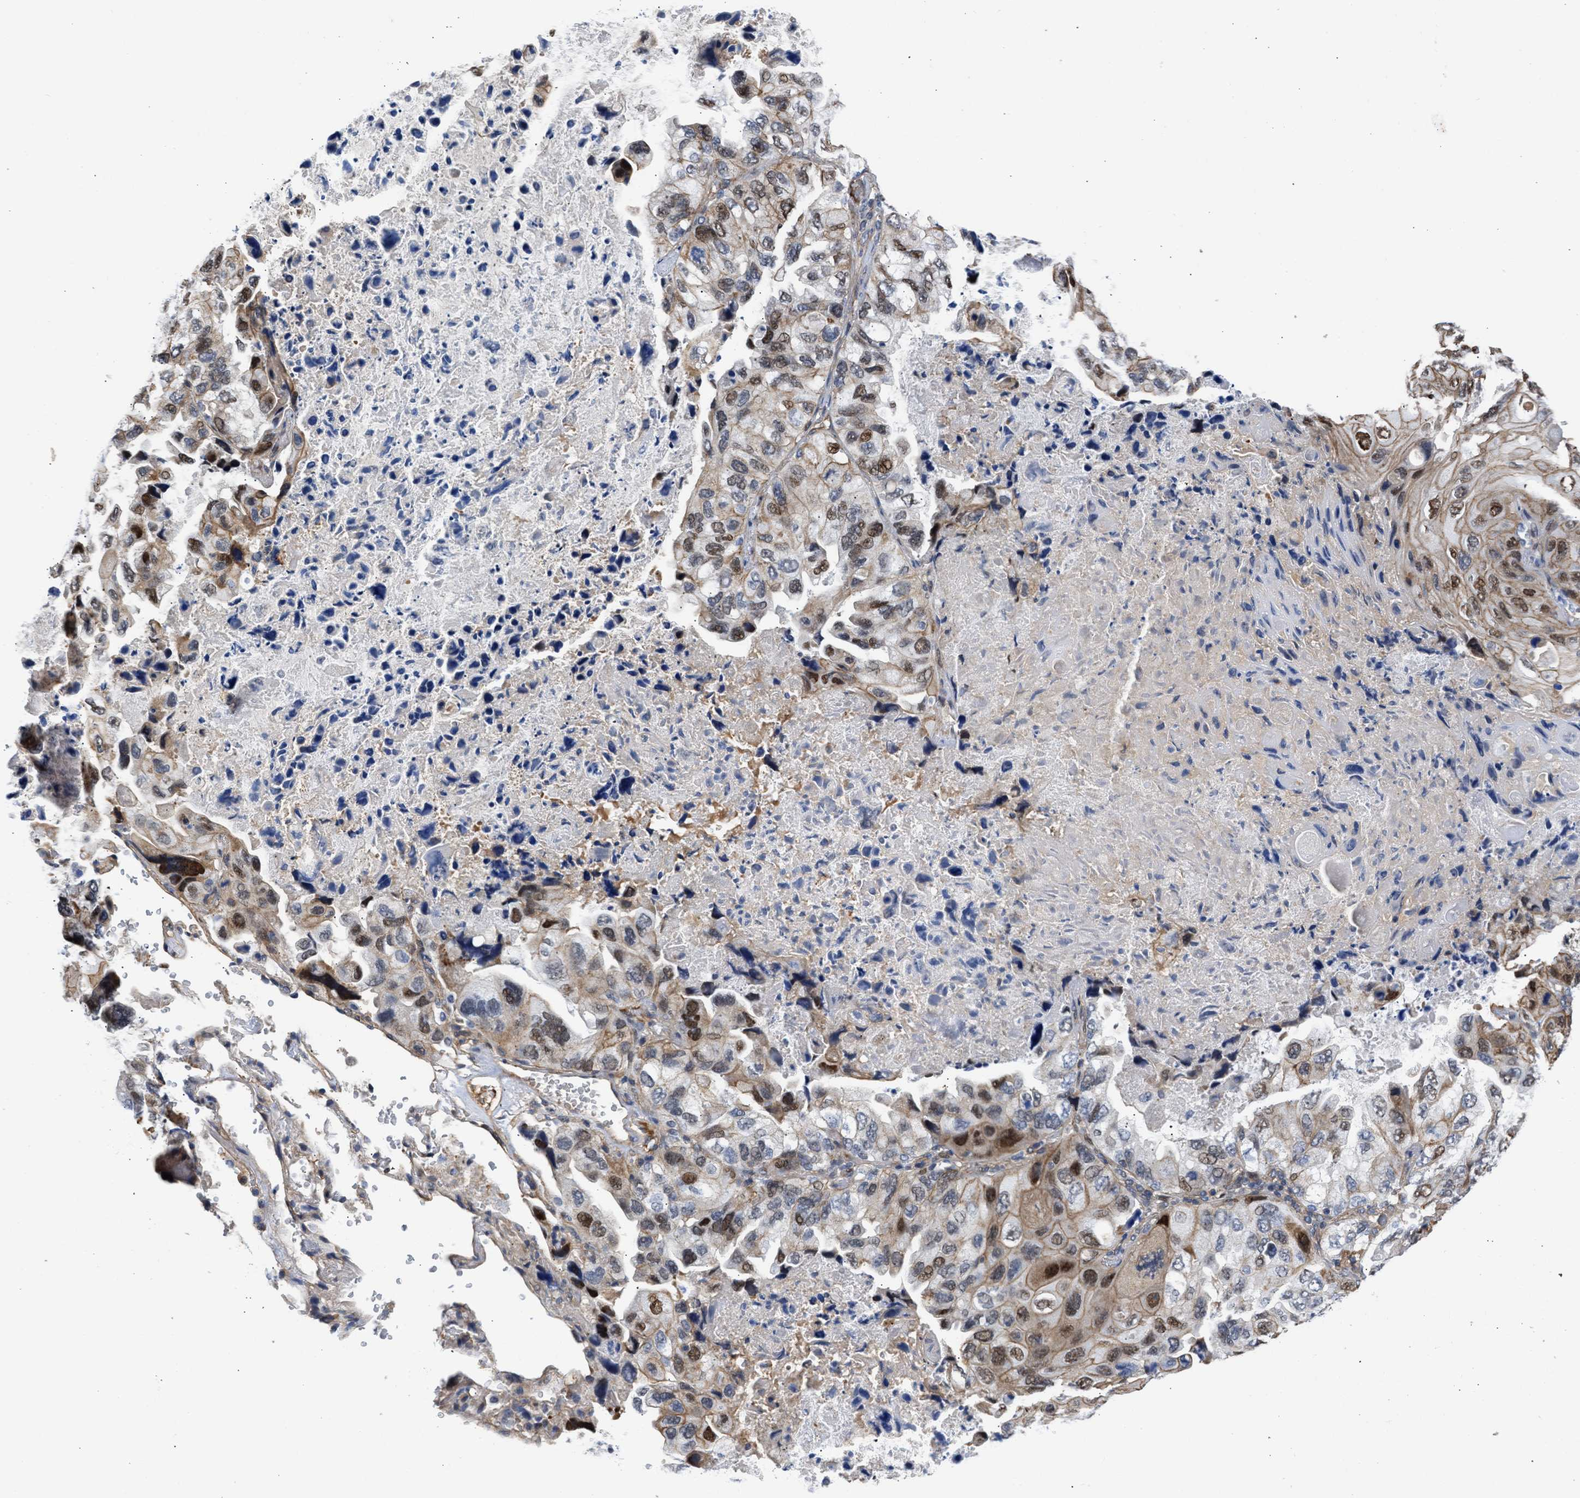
{"staining": {"intensity": "moderate", "quantity": "25%-75%", "location": "cytoplasmic/membranous,nuclear"}, "tissue": "lung cancer", "cell_type": "Tumor cells", "image_type": "cancer", "snomed": [{"axis": "morphology", "description": "Squamous cell carcinoma, NOS"}, {"axis": "topography", "description": "Lung"}], "caption": "A medium amount of moderate cytoplasmic/membranous and nuclear staining is seen in approximately 25%-75% of tumor cells in lung cancer tissue.", "gene": "MAS1L", "patient": {"sex": "female", "age": 73}}